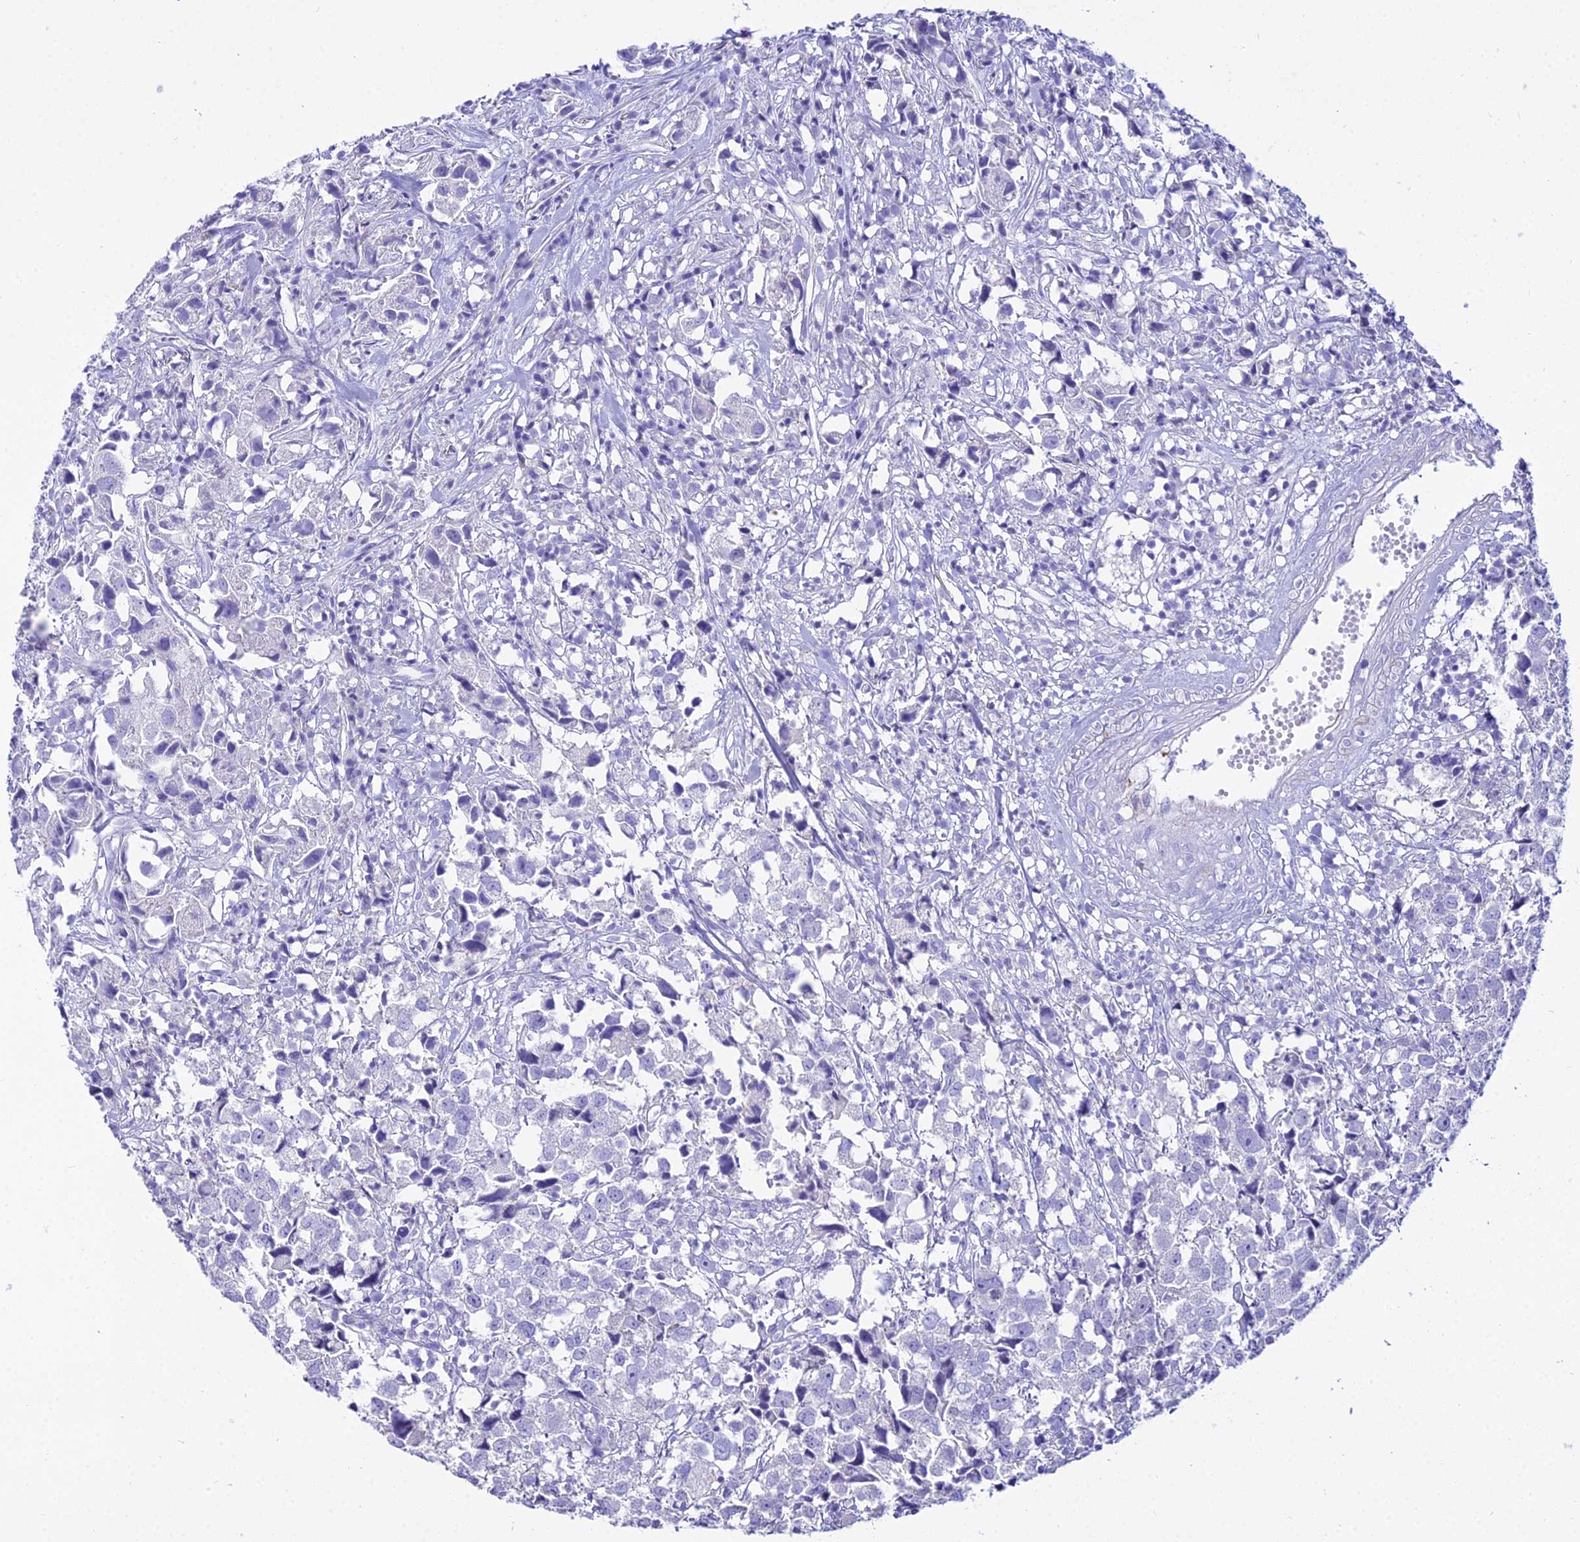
{"staining": {"intensity": "negative", "quantity": "none", "location": "none"}, "tissue": "urothelial cancer", "cell_type": "Tumor cells", "image_type": "cancer", "snomed": [{"axis": "morphology", "description": "Urothelial carcinoma, High grade"}, {"axis": "topography", "description": "Urinary bladder"}], "caption": "This histopathology image is of urothelial cancer stained with IHC to label a protein in brown with the nuclei are counter-stained blue. There is no staining in tumor cells. (IHC, brightfield microscopy, high magnification).", "gene": "DLX1", "patient": {"sex": "female", "age": 75}}